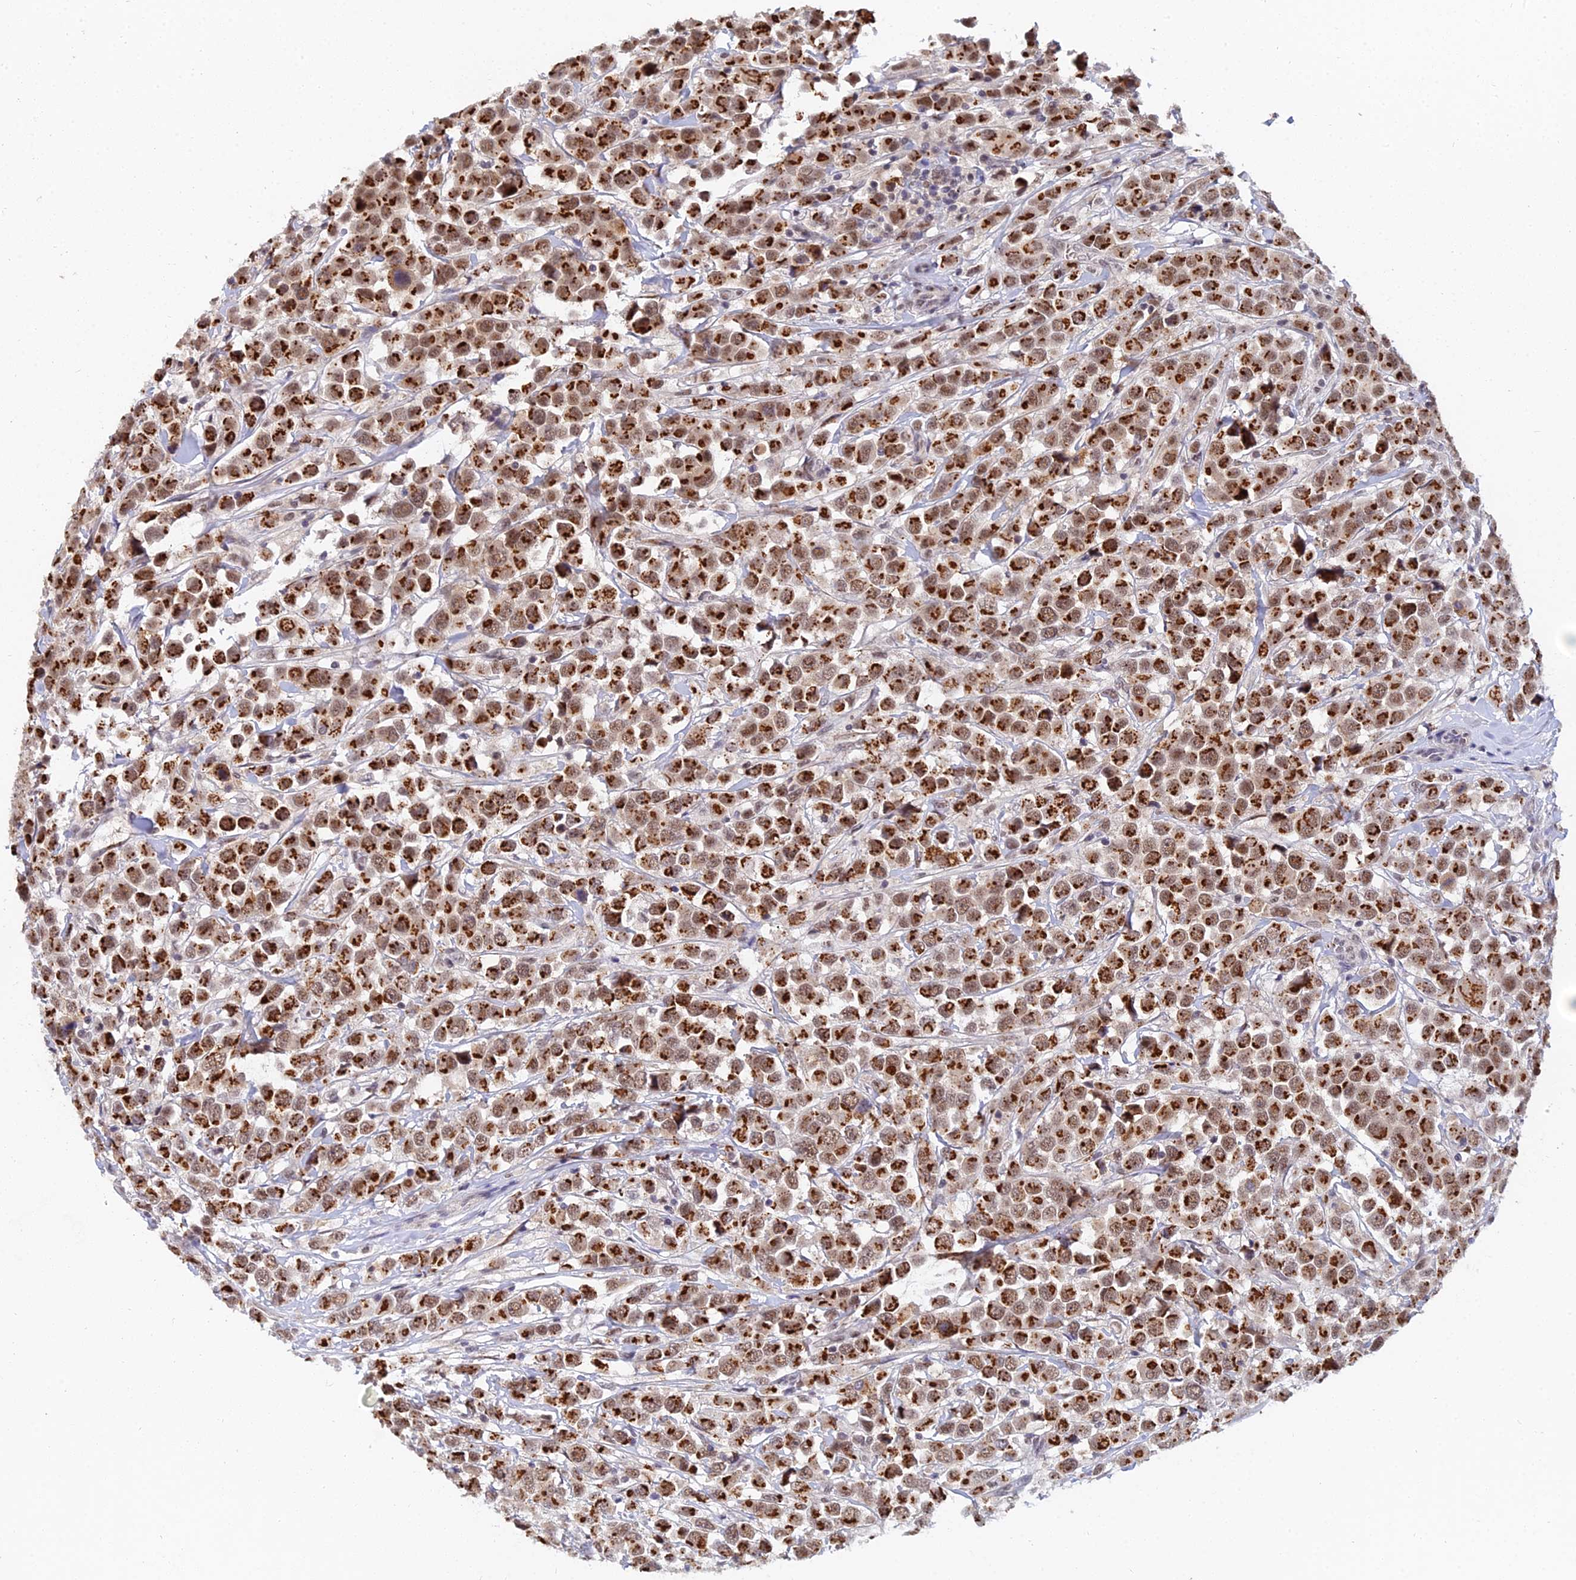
{"staining": {"intensity": "strong", "quantity": ">75%", "location": "cytoplasmic/membranous,nuclear"}, "tissue": "breast cancer", "cell_type": "Tumor cells", "image_type": "cancer", "snomed": [{"axis": "morphology", "description": "Duct carcinoma"}, {"axis": "topography", "description": "Breast"}], "caption": "This is an image of immunohistochemistry staining of breast cancer, which shows strong expression in the cytoplasmic/membranous and nuclear of tumor cells.", "gene": "THOC3", "patient": {"sex": "female", "age": 61}}